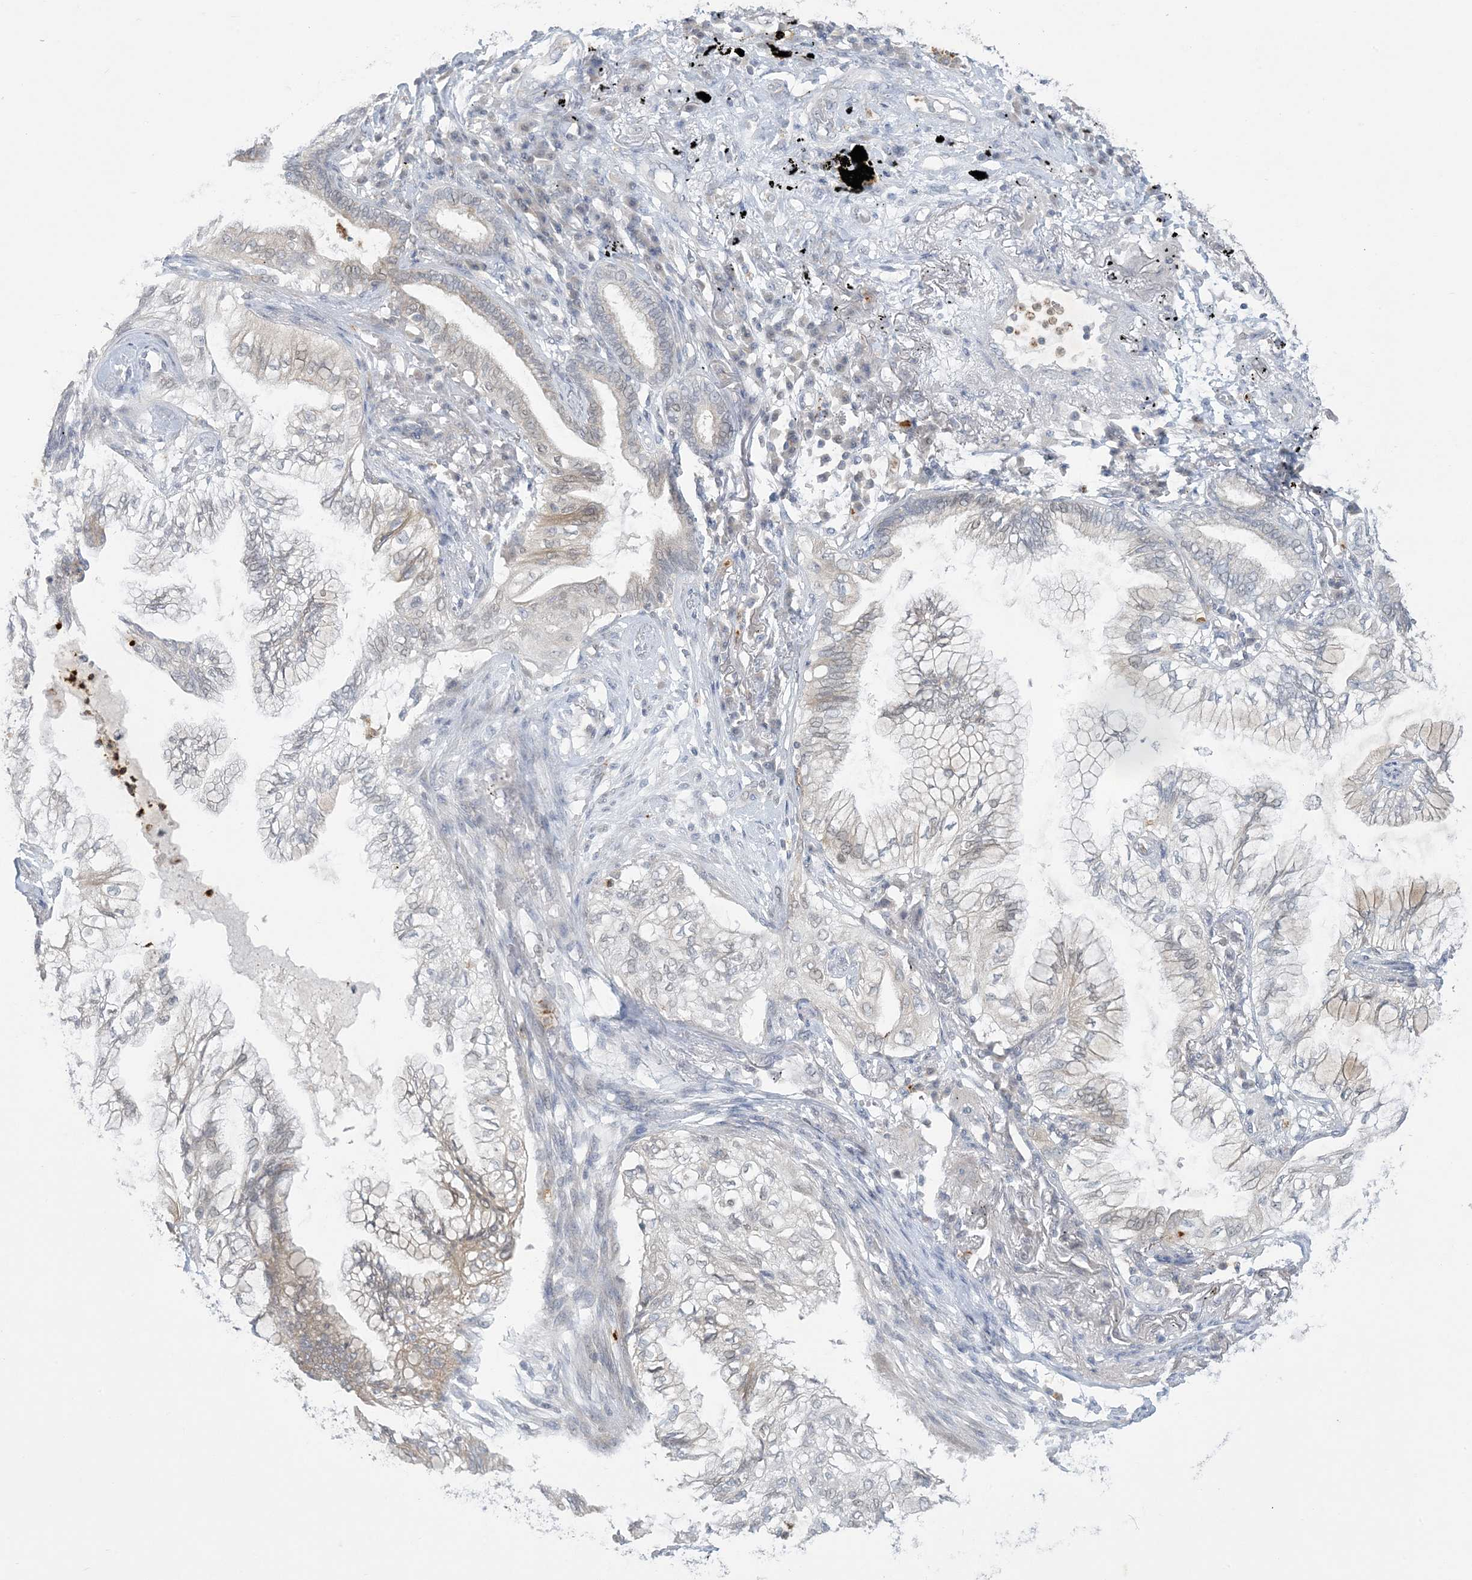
{"staining": {"intensity": "negative", "quantity": "none", "location": "none"}, "tissue": "lung cancer", "cell_type": "Tumor cells", "image_type": "cancer", "snomed": [{"axis": "morphology", "description": "Normal tissue, NOS"}, {"axis": "morphology", "description": "Adenocarcinoma, NOS"}, {"axis": "topography", "description": "Bronchus"}, {"axis": "topography", "description": "Lung"}], "caption": "Tumor cells are negative for brown protein staining in lung adenocarcinoma.", "gene": "KIF3A", "patient": {"sex": "female", "age": 70}}